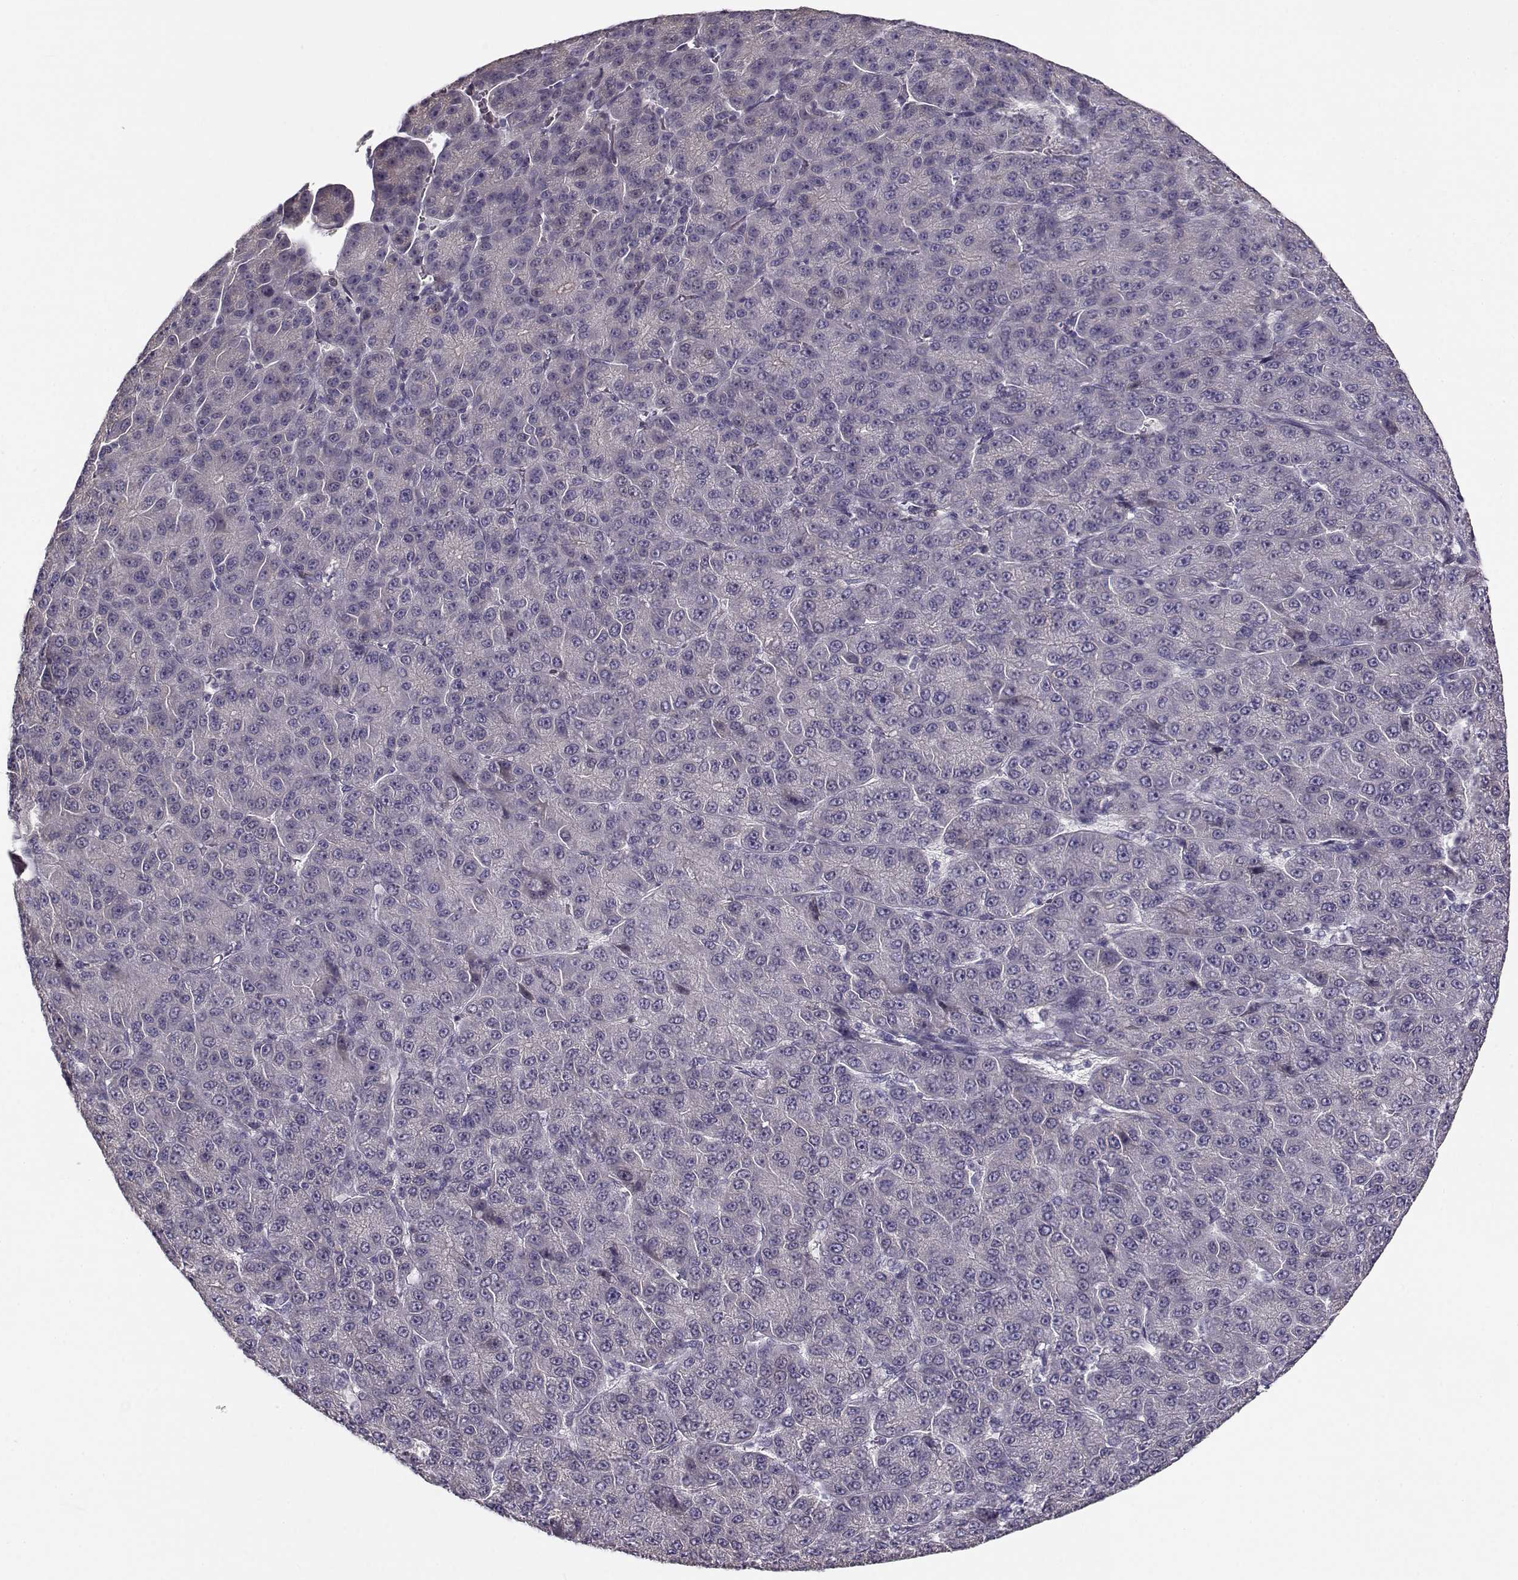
{"staining": {"intensity": "negative", "quantity": "none", "location": "none"}, "tissue": "liver cancer", "cell_type": "Tumor cells", "image_type": "cancer", "snomed": [{"axis": "morphology", "description": "Carcinoma, Hepatocellular, NOS"}, {"axis": "topography", "description": "Liver"}], "caption": "Liver hepatocellular carcinoma was stained to show a protein in brown. There is no significant expression in tumor cells. The staining was performed using DAB to visualize the protein expression in brown, while the nuclei were stained in blue with hematoxylin (Magnification: 20x).", "gene": "TMEM145", "patient": {"sex": "male", "age": 67}}